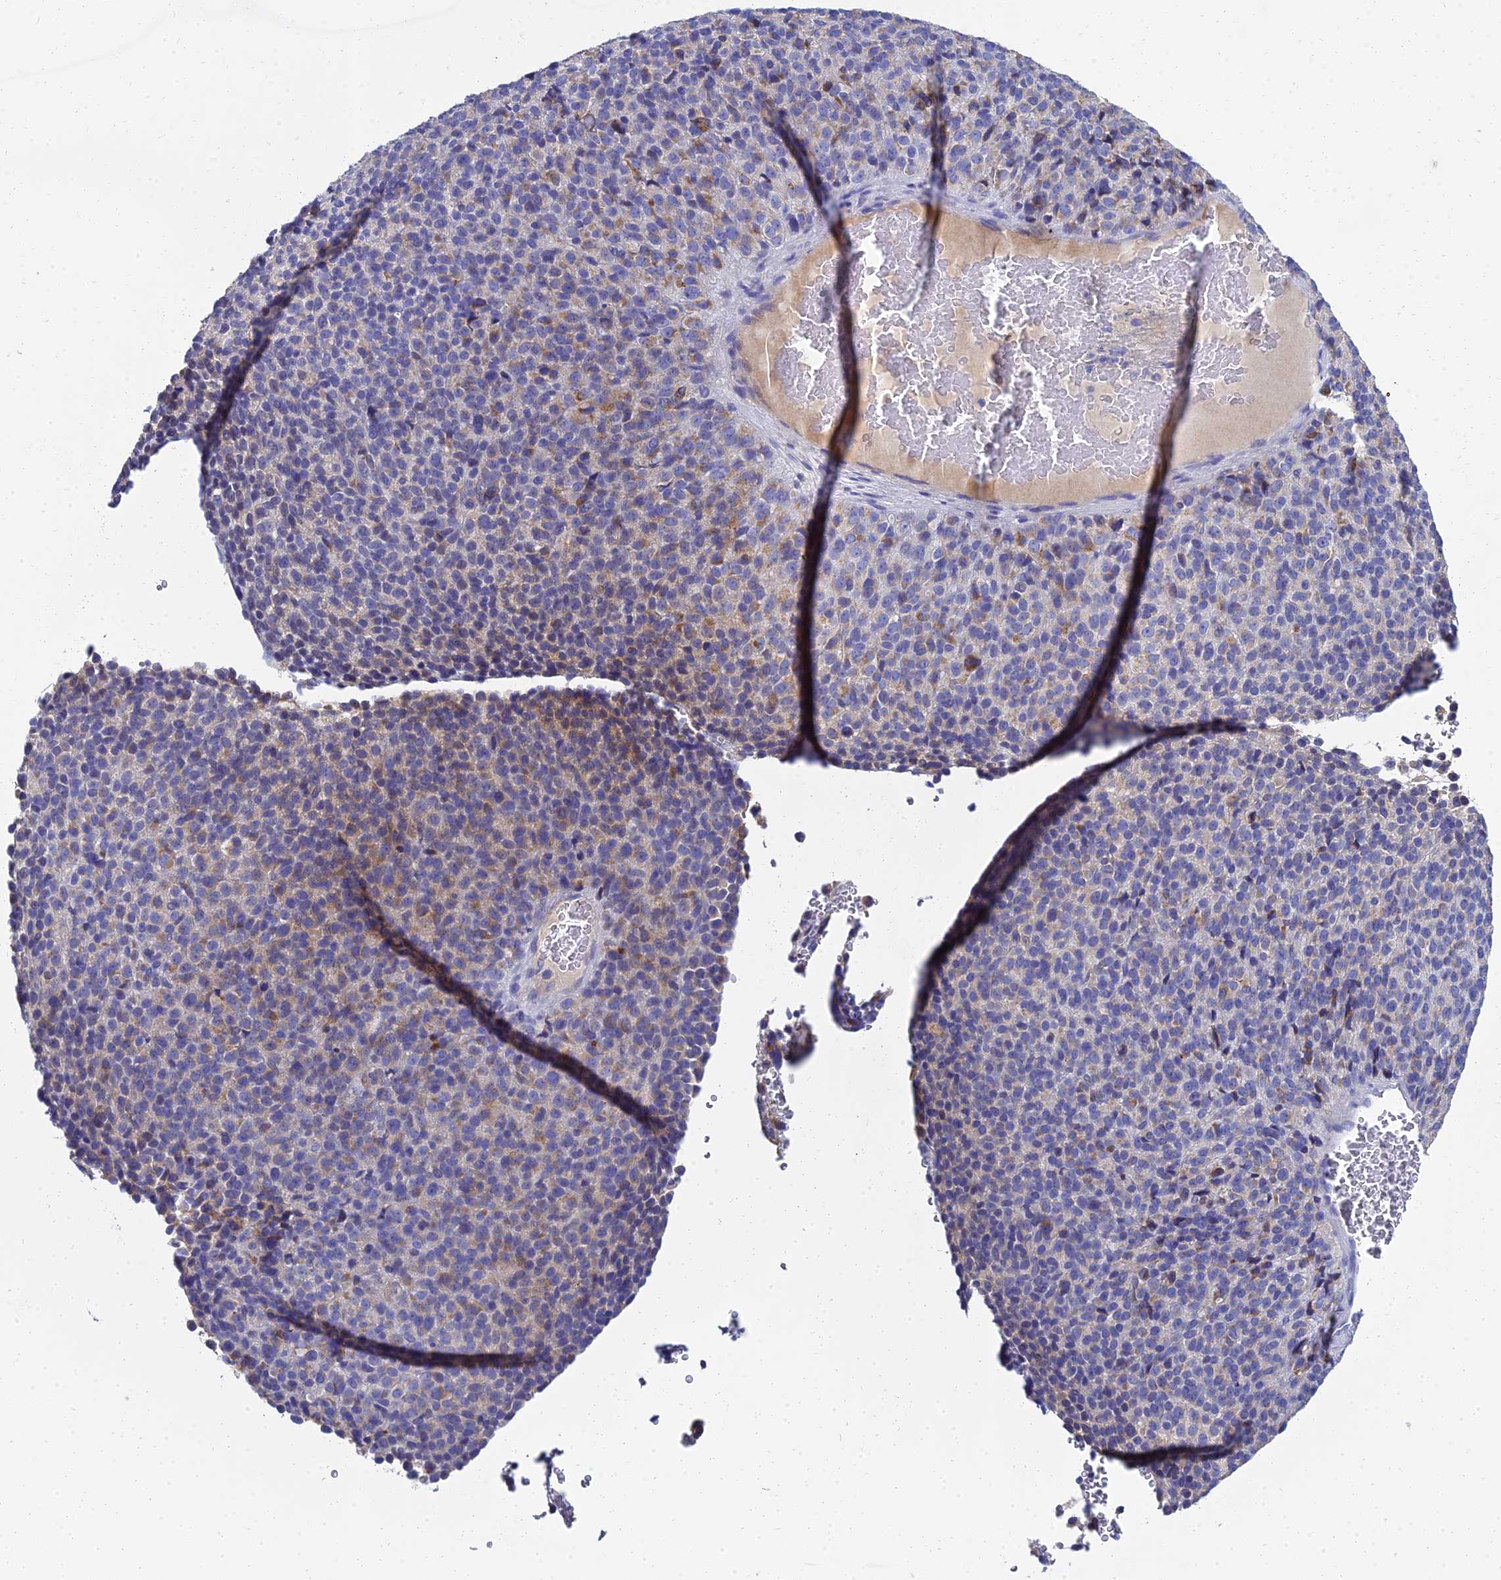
{"staining": {"intensity": "moderate", "quantity": "<25%", "location": "cytoplasmic/membranous"}, "tissue": "melanoma", "cell_type": "Tumor cells", "image_type": "cancer", "snomed": [{"axis": "morphology", "description": "Malignant melanoma, Metastatic site"}, {"axis": "topography", "description": "Brain"}], "caption": "Immunohistochemical staining of malignant melanoma (metastatic site) demonstrates low levels of moderate cytoplasmic/membranous positivity in about <25% of tumor cells. (Brightfield microscopy of DAB IHC at high magnification).", "gene": "NPY", "patient": {"sex": "female", "age": 56}}